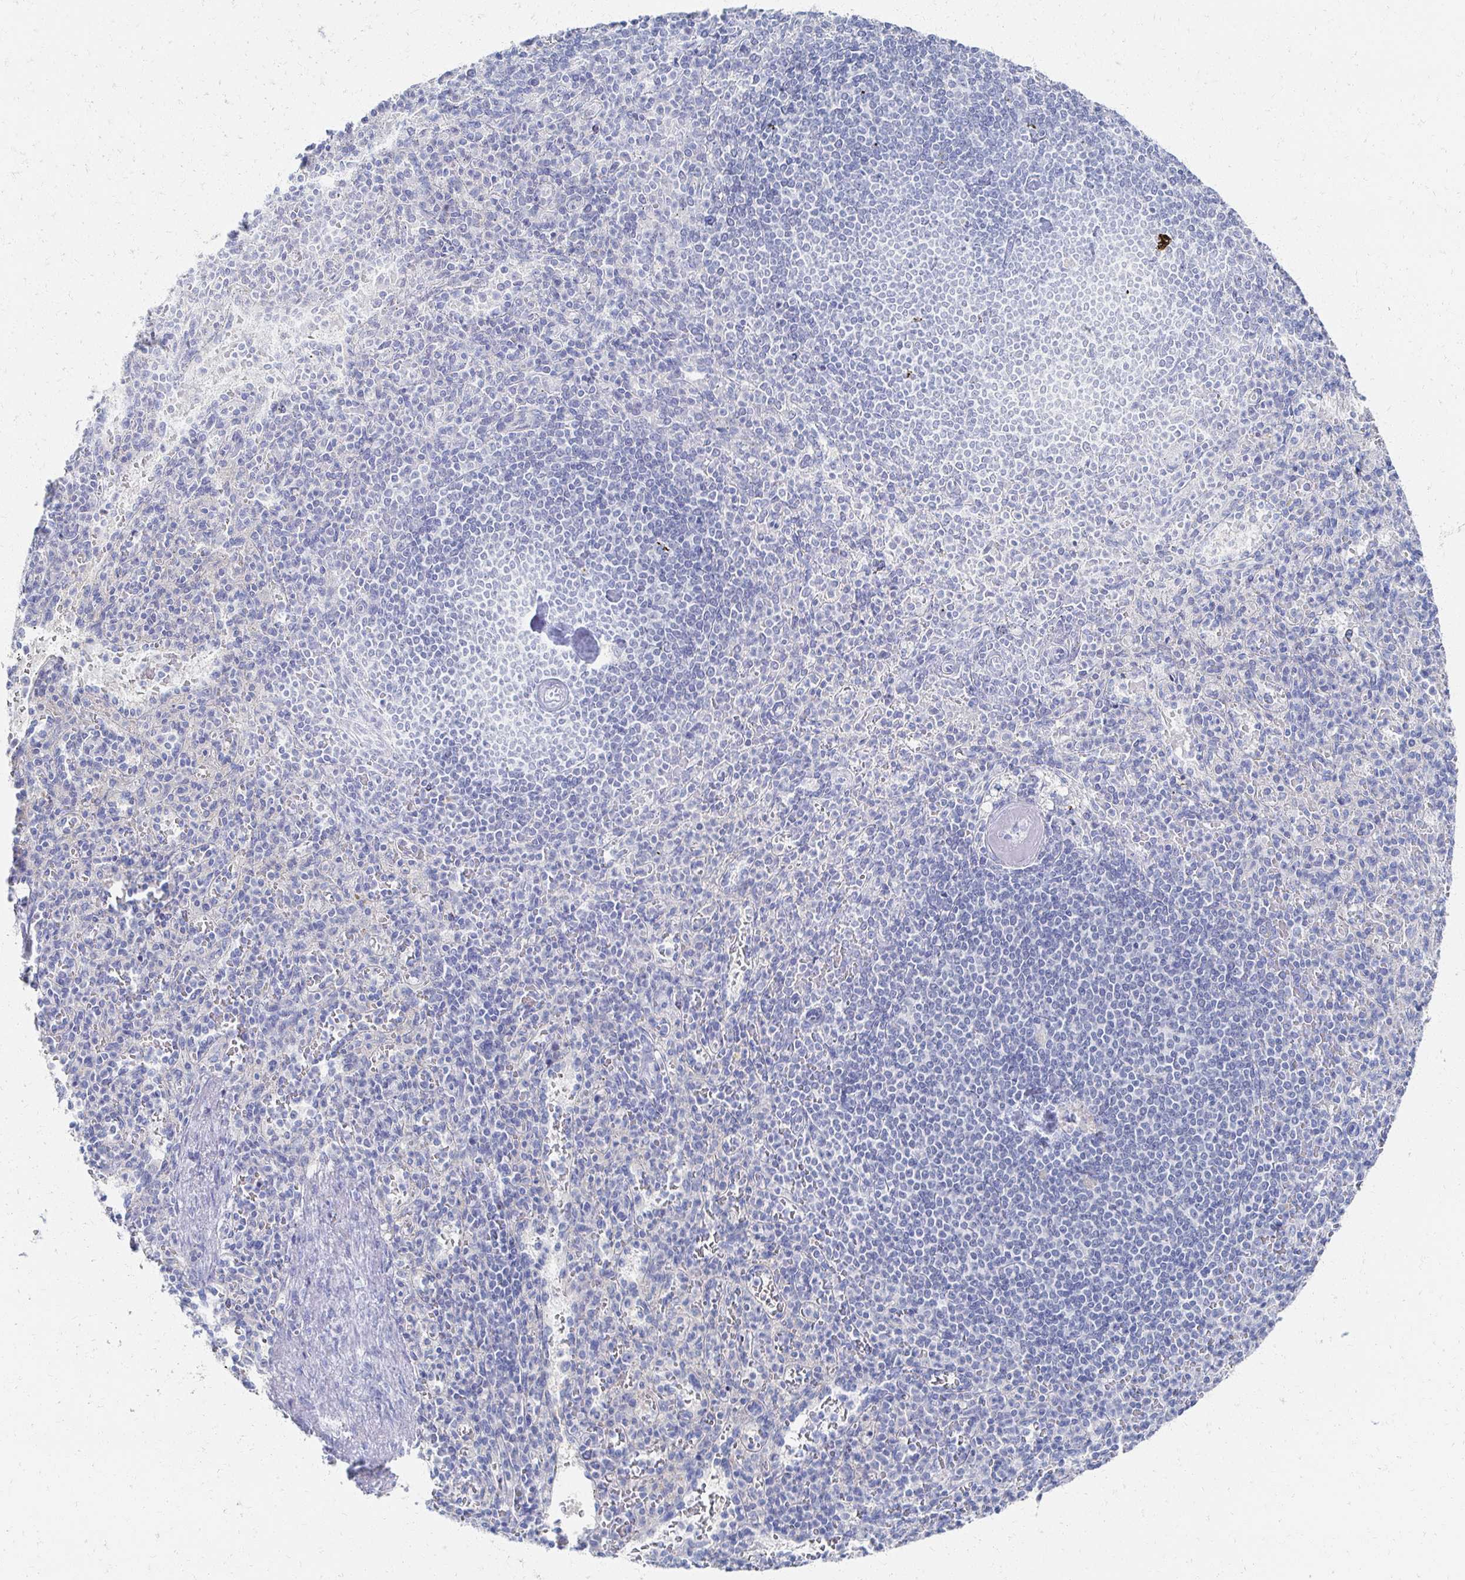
{"staining": {"intensity": "negative", "quantity": "none", "location": "none"}, "tissue": "spleen", "cell_type": "Cells in red pulp", "image_type": "normal", "snomed": [{"axis": "morphology", "description": "Normal tissue, NOS"}, {"axis": "topography", "description": "Spleen"}], "caption": "Cells in red pulp are negative for protein expression in benign human spleen. (Stains: DAB immunohistochemistry (IHC) with hematoxylin counter stain, Microscopy: brightfield microscopy at high magnification).", "gene": "PRR20A", "patient": {"sex": "female", "age": 74}}